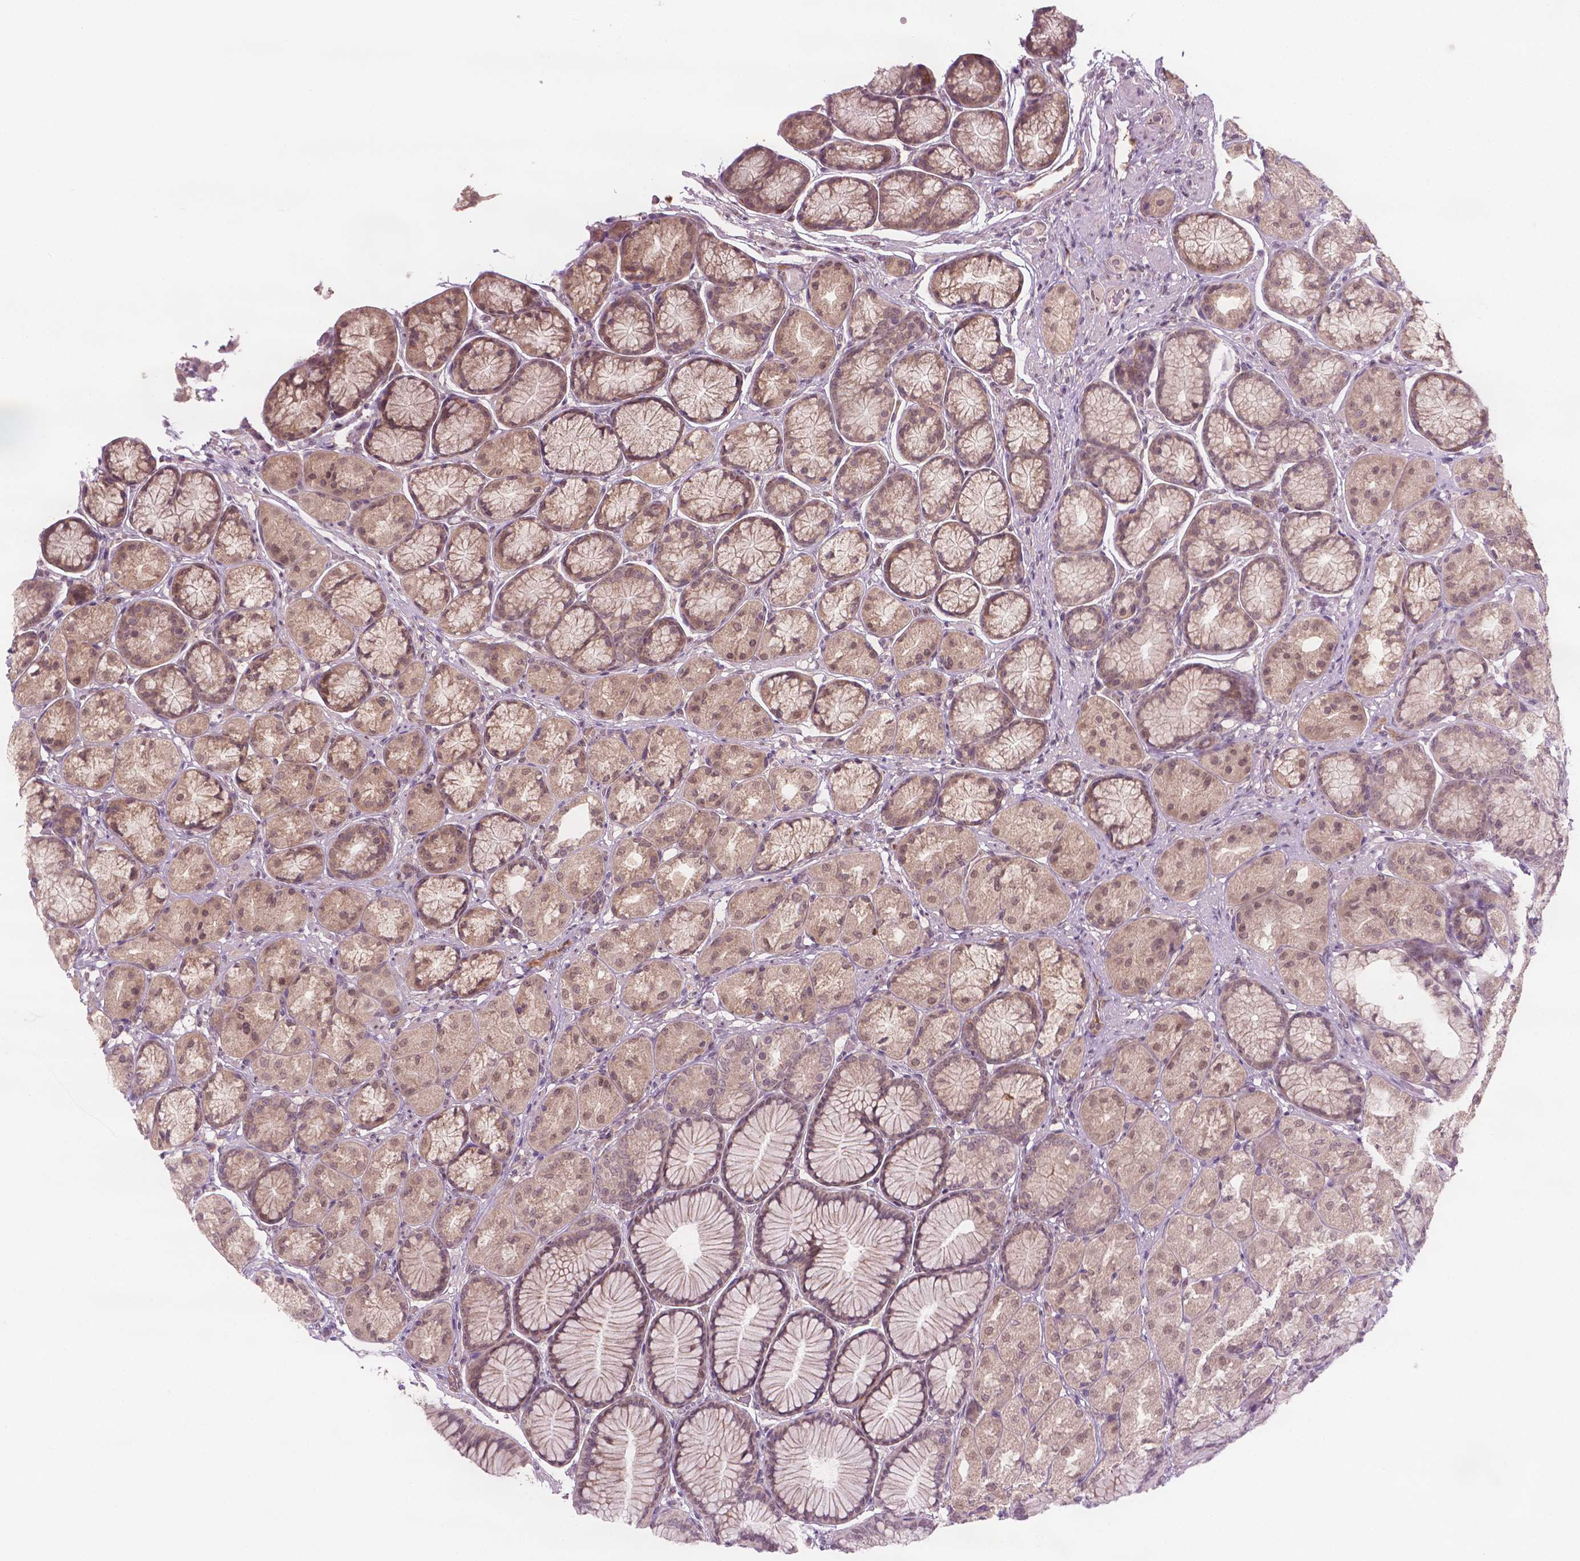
{"staining": {"intensity": "moderate", "quantity": ">75%", "location": "nuclear"}, "tissue": "stomach", "cell_type": "Glandular cells", "image_type": "normal", "snomed": [{"axis": "morphology", "description": "Normal tissue, NOS"}, {"axis": "morphology", "description": "Adenocarcinoma, NOS"}, {"axis": "morphology", "description": "Adenocarcinoma, High grade"}, {"axis": "topography", "description": "Stomach, upper"}, {"axis": "topography", "description": "Stomach"}], "caption": "Stomach stained with immunohistochemistry (IHC) displays moderate nuclear positivity in approximately >75% of glandular cells.", "gene": "NFAT5", "patient": {"sex": "female", "age": 65}}